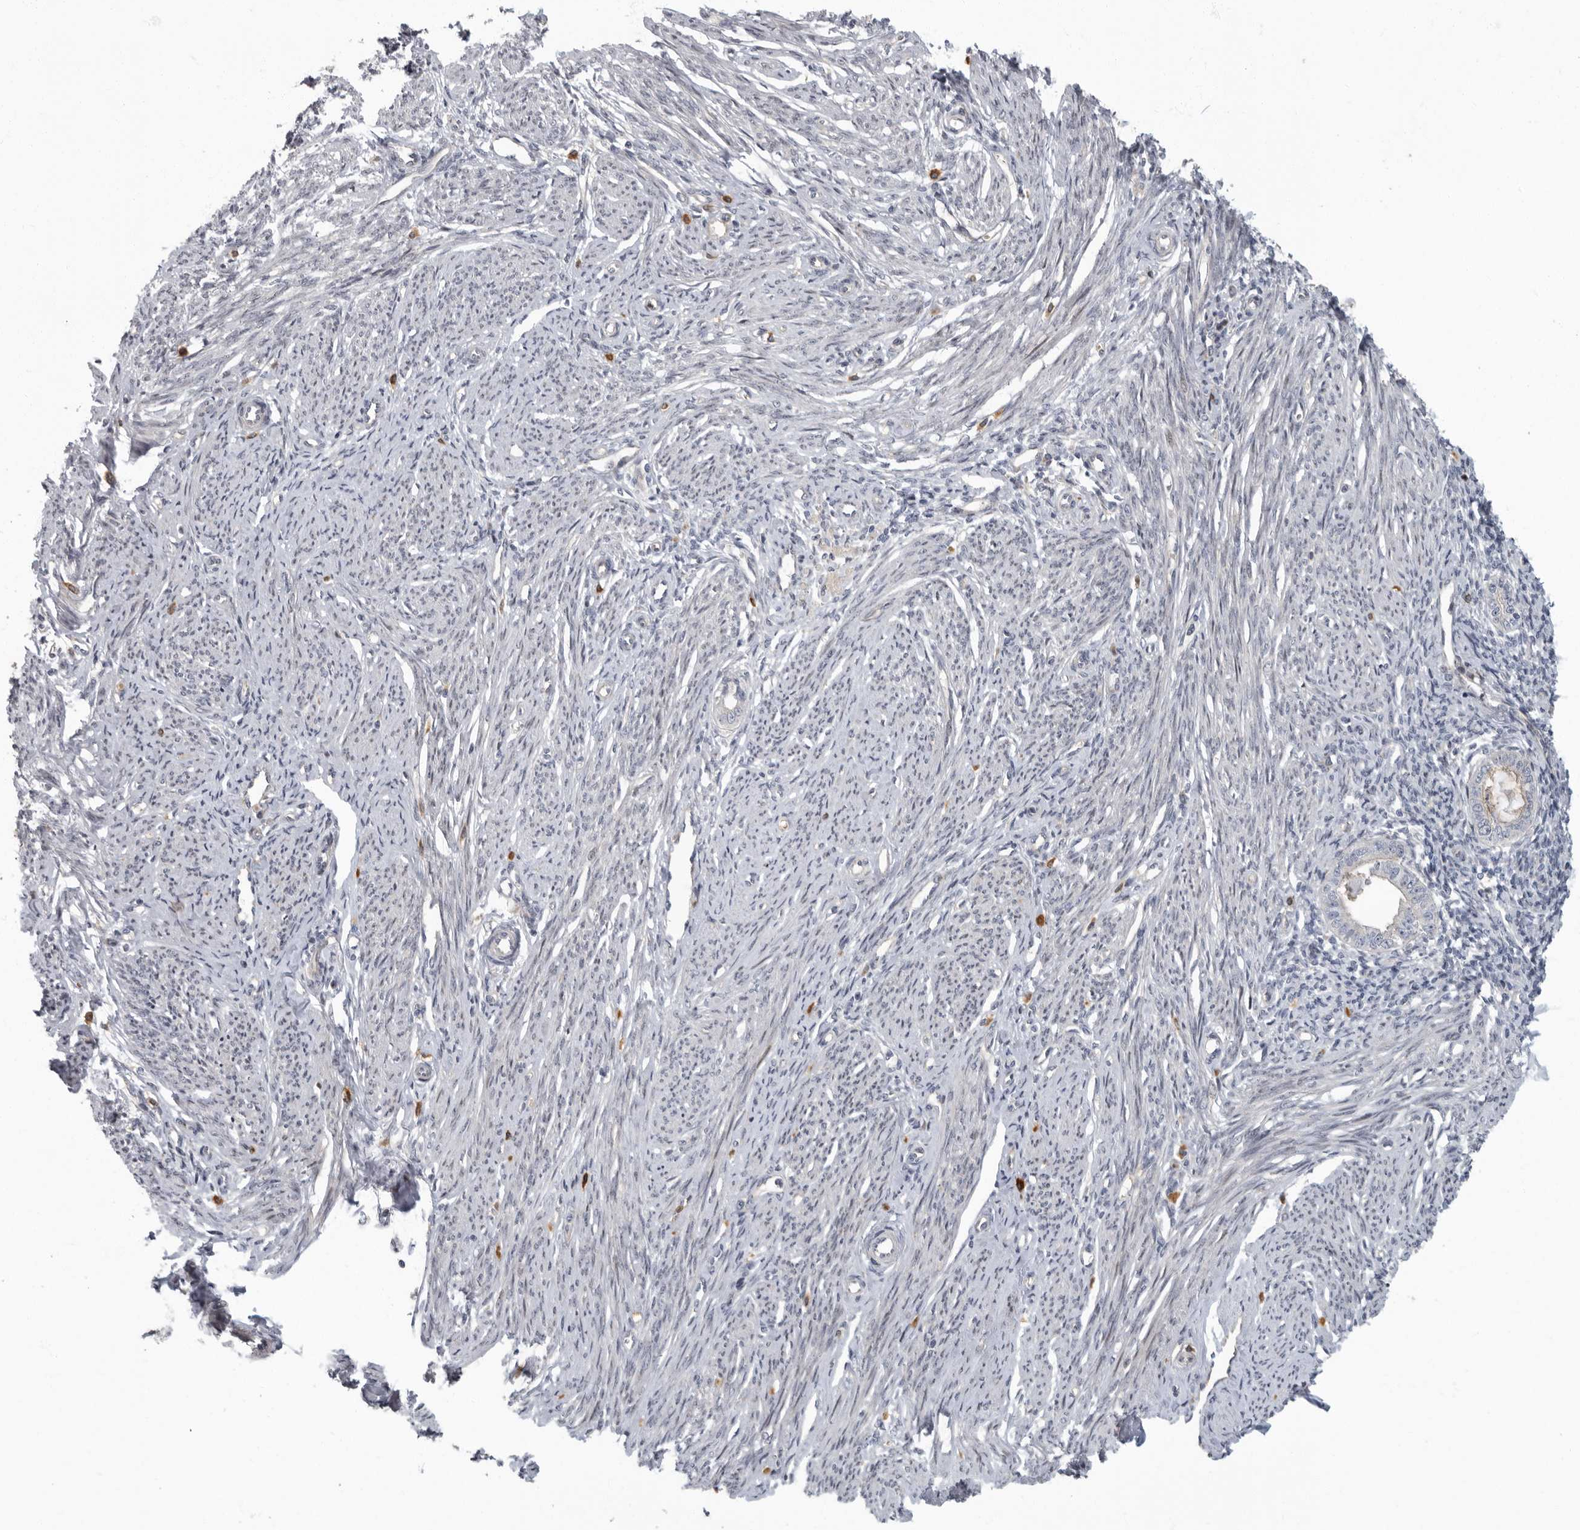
{"staining": {"intensity": "negative", "quantity": "none", "location": "none"}, "tissue": "endometrium", "cell_type": "Cells in endometrial stroma", "image_type": "normal", "snomed": [{"axis": "morphology", "description": "Normal tissue, NOS"}, {"axis": "topography", "description": "Endometrium"}], "caption": "Endometrium stained for a protein using immunohistochemistry (IHC) shows no positivity cells in endometrial stroma.", "gene": "PDCD11", "patient": {"sex": "female", "age": 56}}